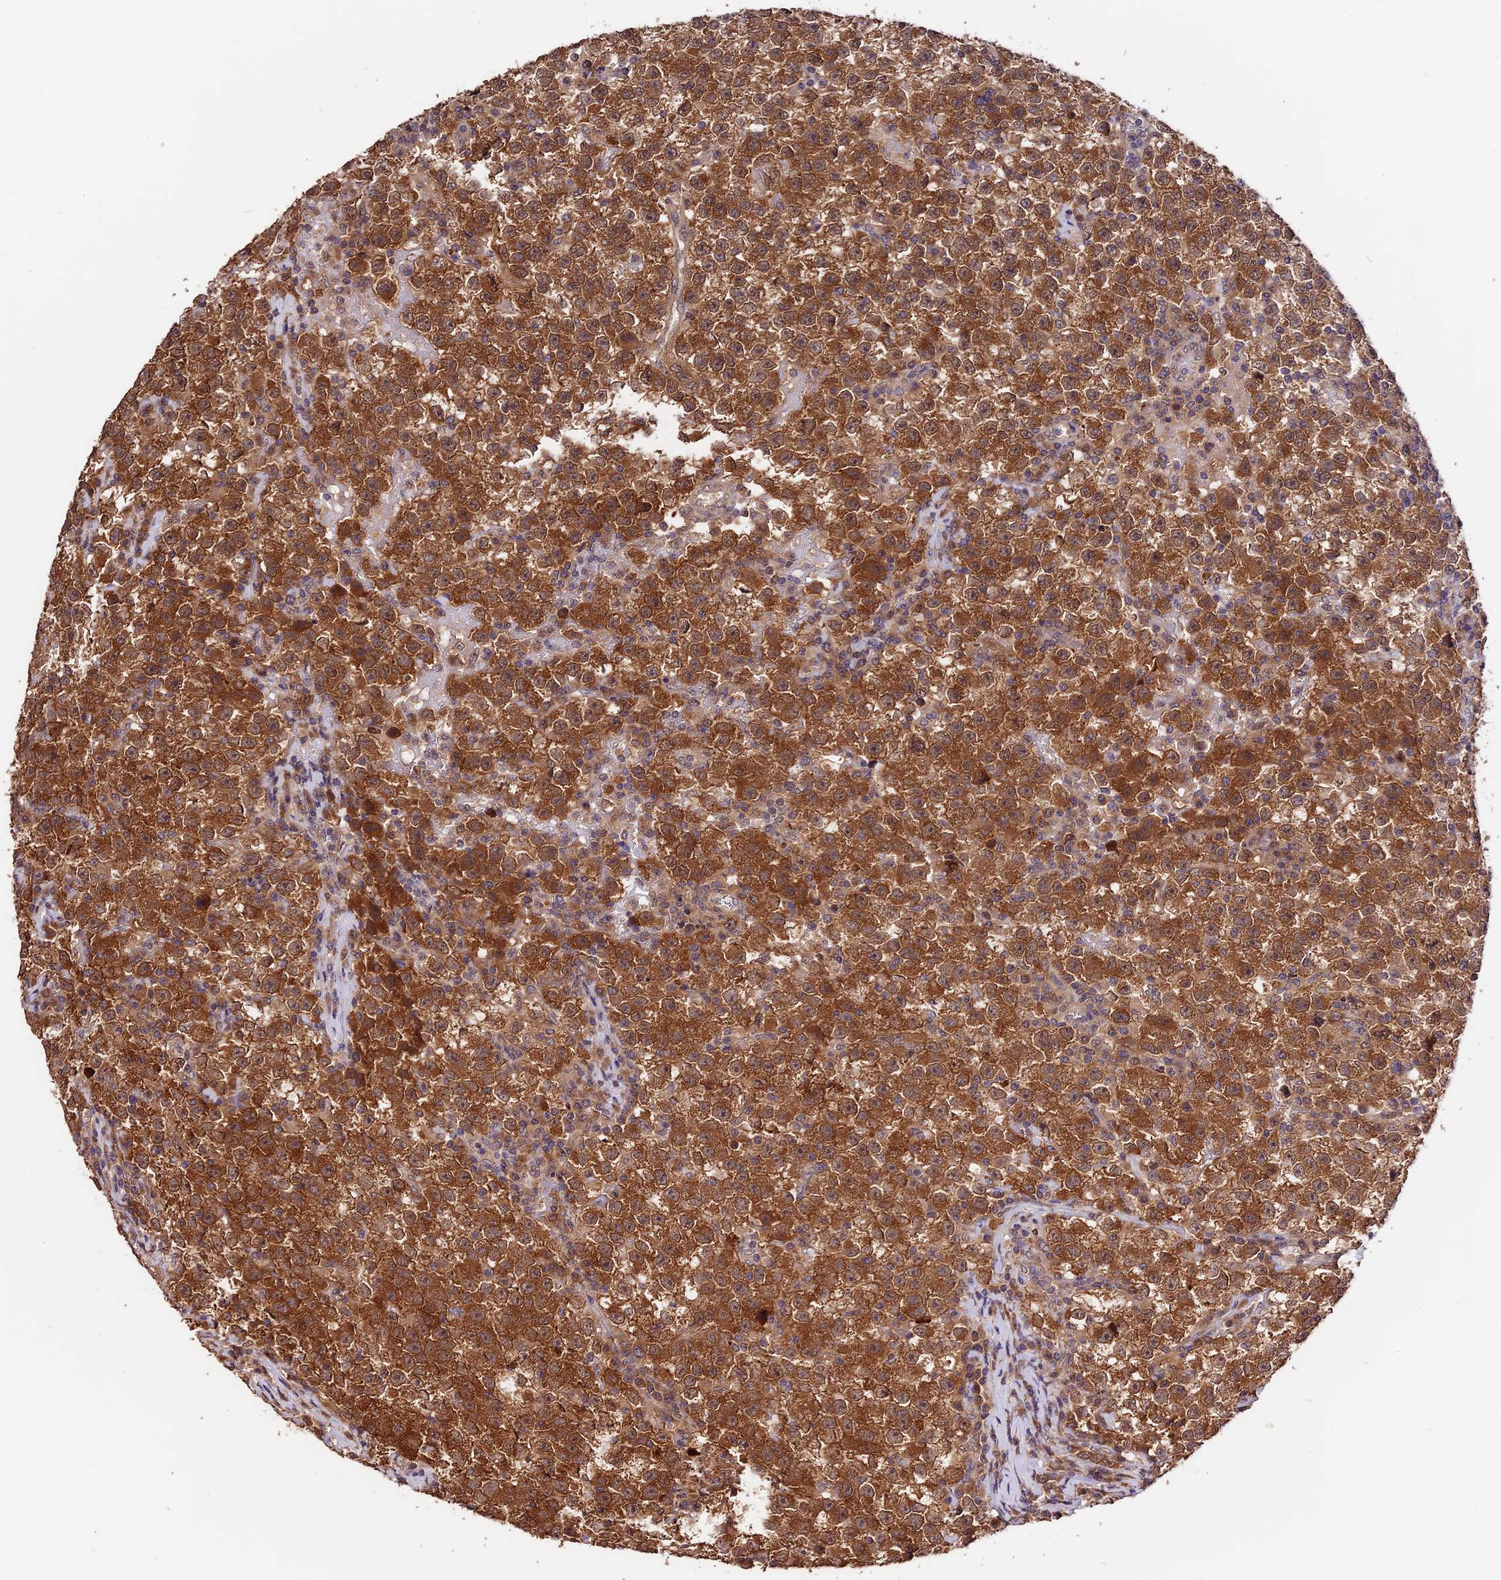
{"staining": {"intensity": "strong", "quantity": ">75%", "location": "cytoplasmic/membranous"}, "tissue": "testis cancer", "cell_type": "Tumor cells", "image_type": "cancer", "snomed": [{"axis": "morphology", "description": "Seminoma, NOS"}, {"axis": "topography", "description": "Testis"}], "caption": "A brown stain shows strong cytoplasmic/membranous expression of a protein in testis cancer tumor cells.", "gene": "TRMT1", "patient": {"sex": "male", "age": 22}}